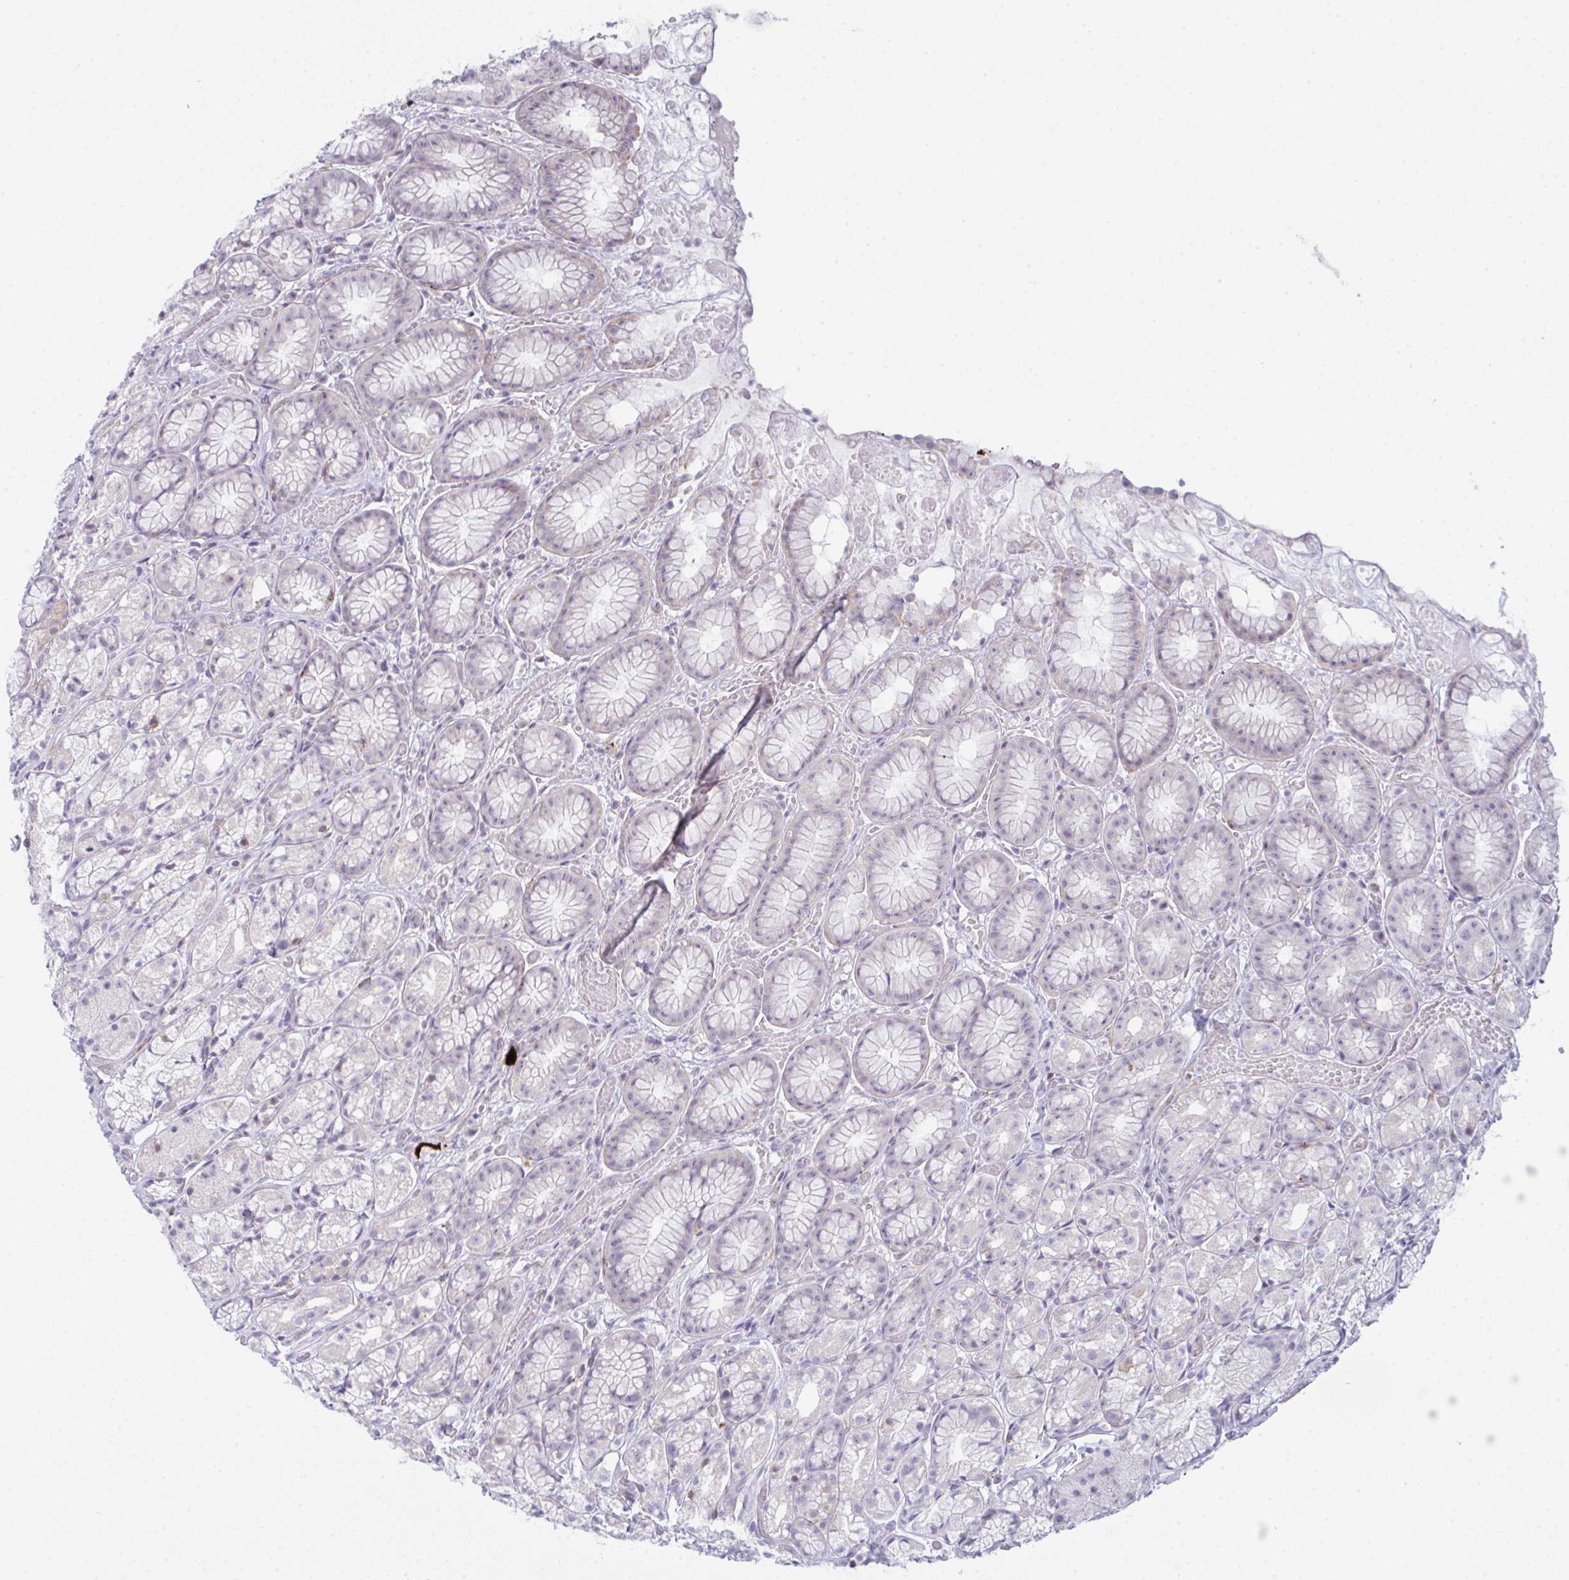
{"staining": {"intensity": "negative", "quantity": "none", "location": "none"}, "tissue": "stomach", "cell_type": "Glandular cells", "image_type": "normal", "snomed": [{"axis": "morphology", "description": "Normal tissue, NOS"}, {"axis": "topography", "description": "Smooth muscle"}, {"axis": "topography", "description": "Stomach"}], "caption": "Stomach was stained to show a protein in brown. There is no significant expression in glandular cells. (DAB immunohistochemistry (IHC) visualized using brightfield microscopy, high magnification).", "gene": "CD80", "patient": {"sex": "male", "age": 70}}